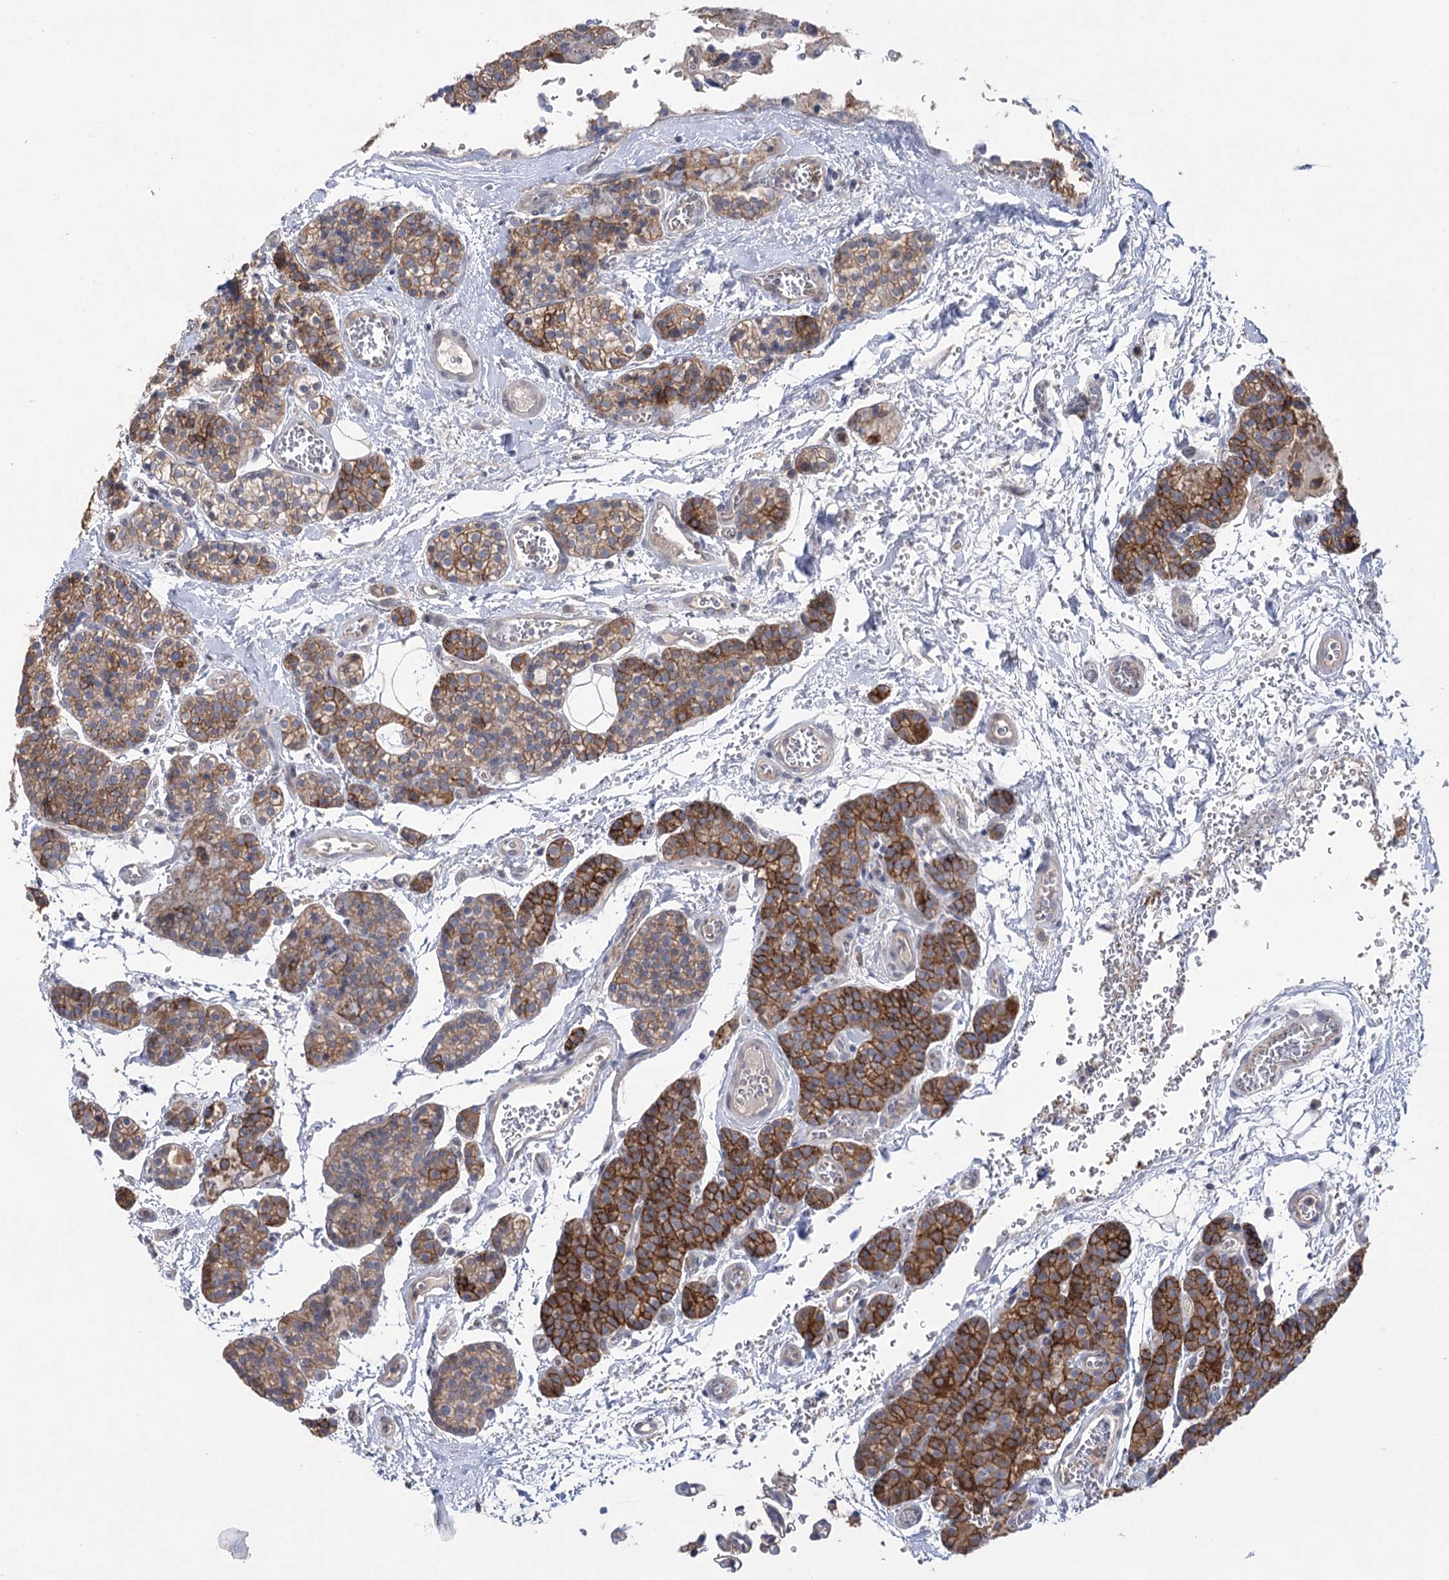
{"staining": {"intensity": "strong", "quantity": ">75%", "location": "cytoplasmic/membranous"}, "tissue": "parathyroid gland", "cell_type": "Glandular cells", "image_type": "normal", "snomed": [{"axis": "morphology", "description": "Normal tissue, NOS"}, {"axis": "topography", "description": "Parathyroid gland"}], "caption": "Parathyroid gland stained for a protein exhibits strong cytoplasmic/membranous positivity in glandular cells. (DAB (3,3'-diaminobenzidine) IHC with brightfield microscopy, high magnification).", "gene": "AURKC", "patient": {"sex": "female", "age": 64}}